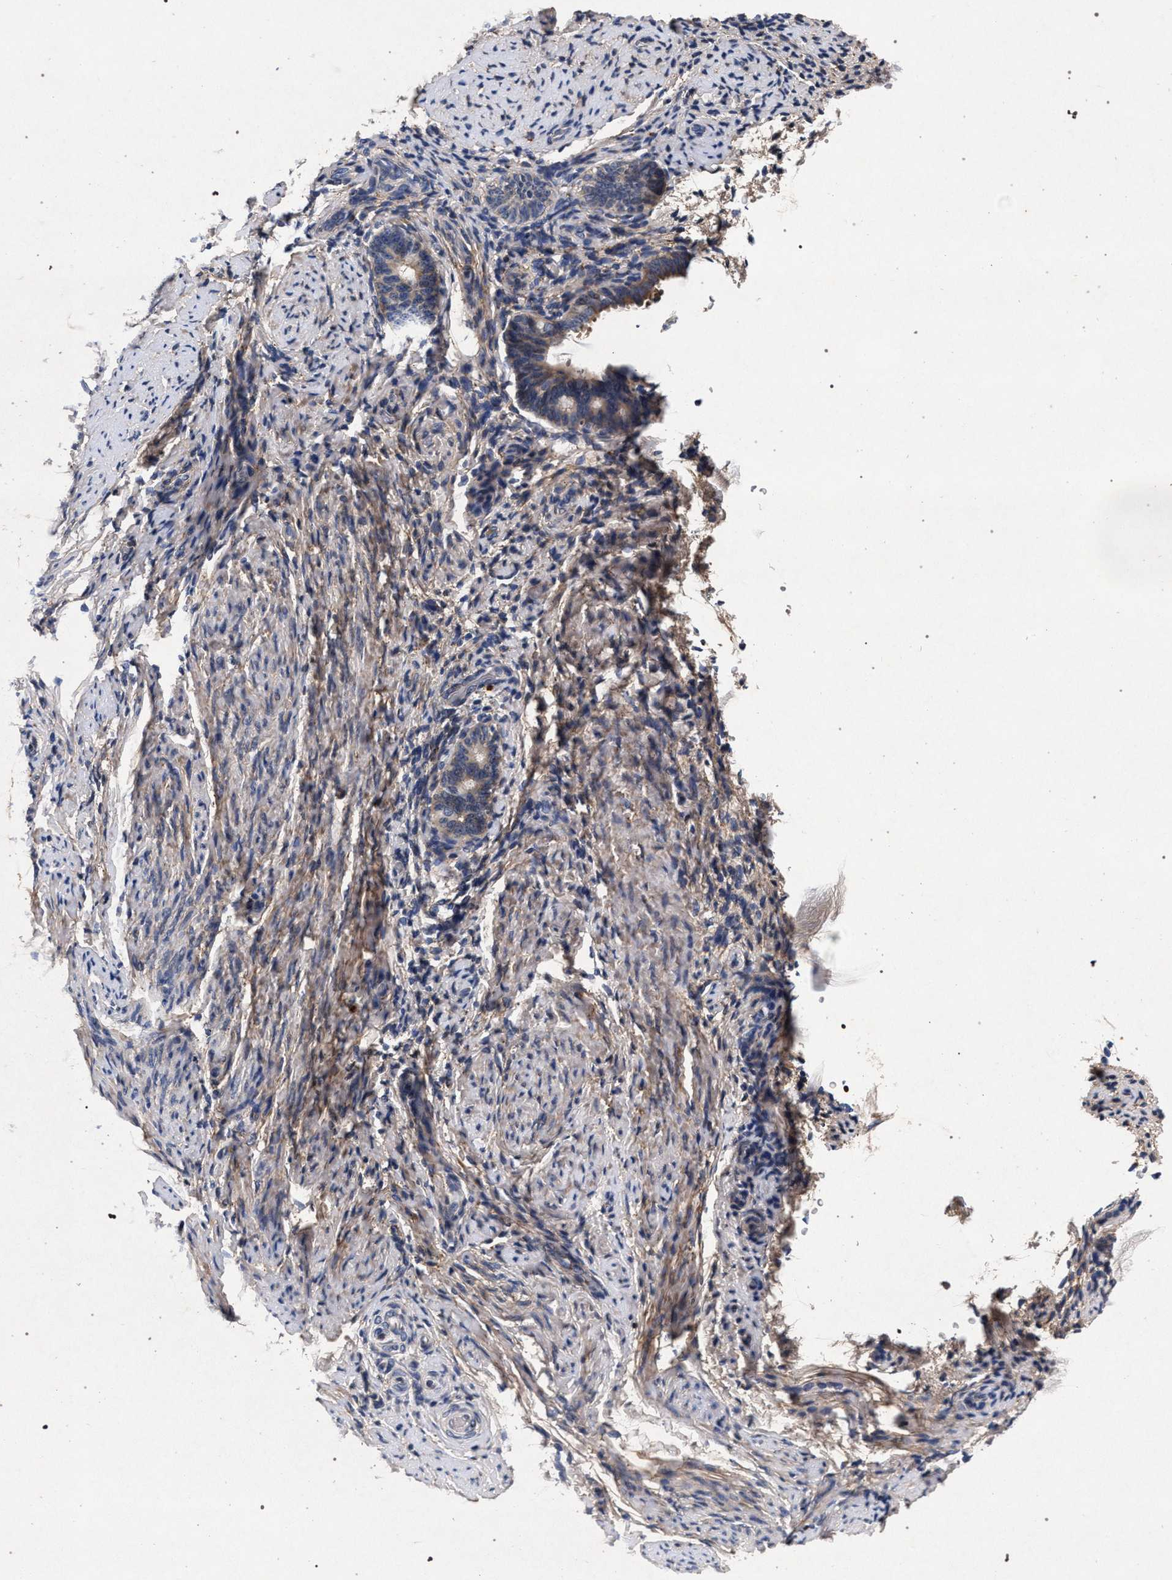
{"staining": {"intensity": "negative", "quantity": "none", "location": "none"}, "tissue": "endometrium", "cell_type": "Cells in endometrial stroma", "image_type": "normal", "snomed": [{"axis": "morphology", "description": "Normal tissue, NOS"}, {"axis": "topography", "description": "Endometrium"}], "caption": "IHC of unremarkable endometrium shows no staining in cells in endometrial stroma. The staining is performed using DAB brown chromogen with nuclei counter-stained in using hematoxylin.", "gene": "NEK7", "patient": {"sex": "female", "age": 51}}